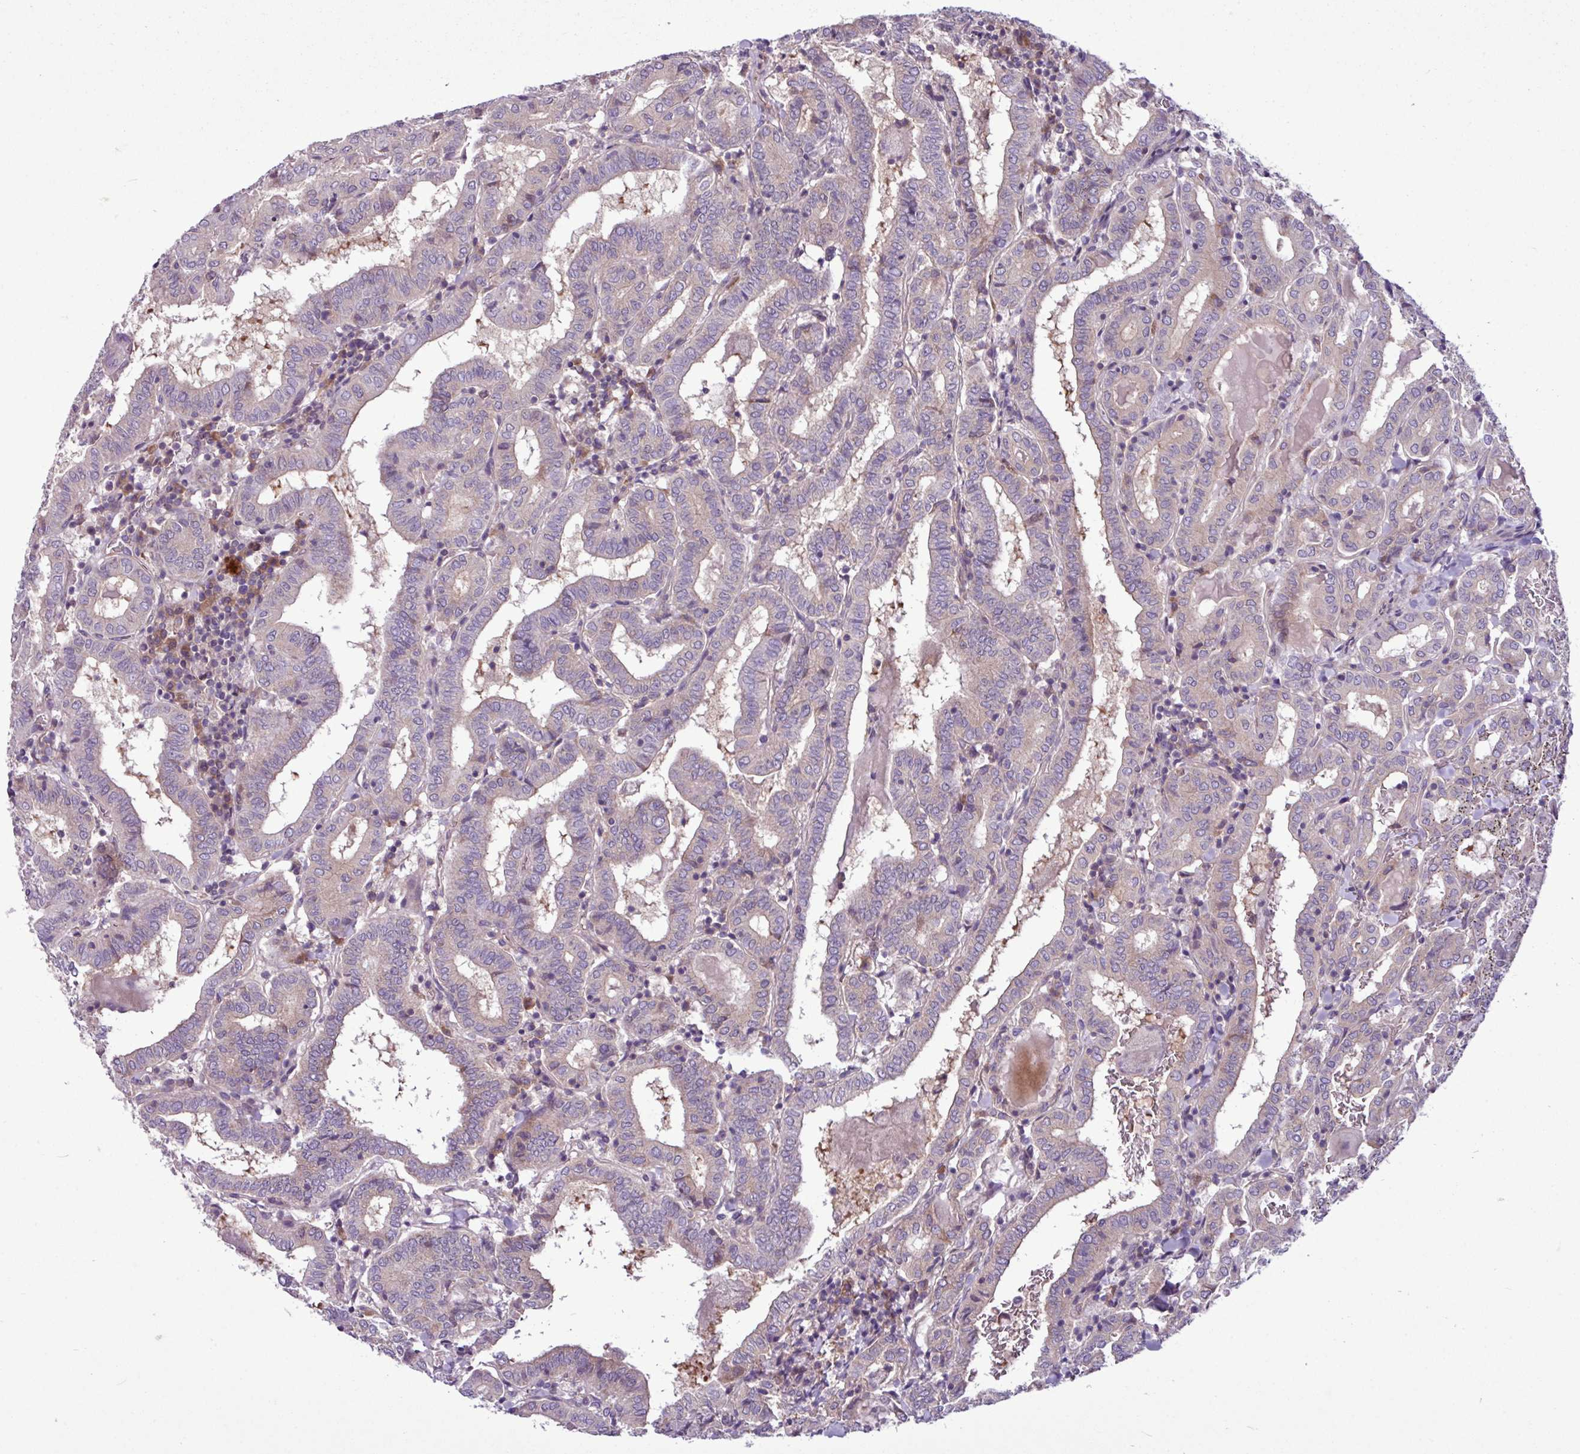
{"staining": {"intensity": "weak", "quantity": "25%-75%", "location": "cytoplasmic/membranous"}, "tissue": "thyroid cancer", "cell_type": "Tumor cells", "image_type": "cancer", "snomed": [{"axis": "morphology", "description": "Papillary adenocarcinoma, NOS"}, {"axis": "topography", "description": "Thyroid gland"}], "caption": "Thyroid cancer (papillary adenocarcinoma) stained with a brown dye reveals weak cytoplasmic/membranous positive staining in approximately 25%-75% of tumor cells.", "gene": "MROH2A", "patient": {"sex": "female", "age": 72}}